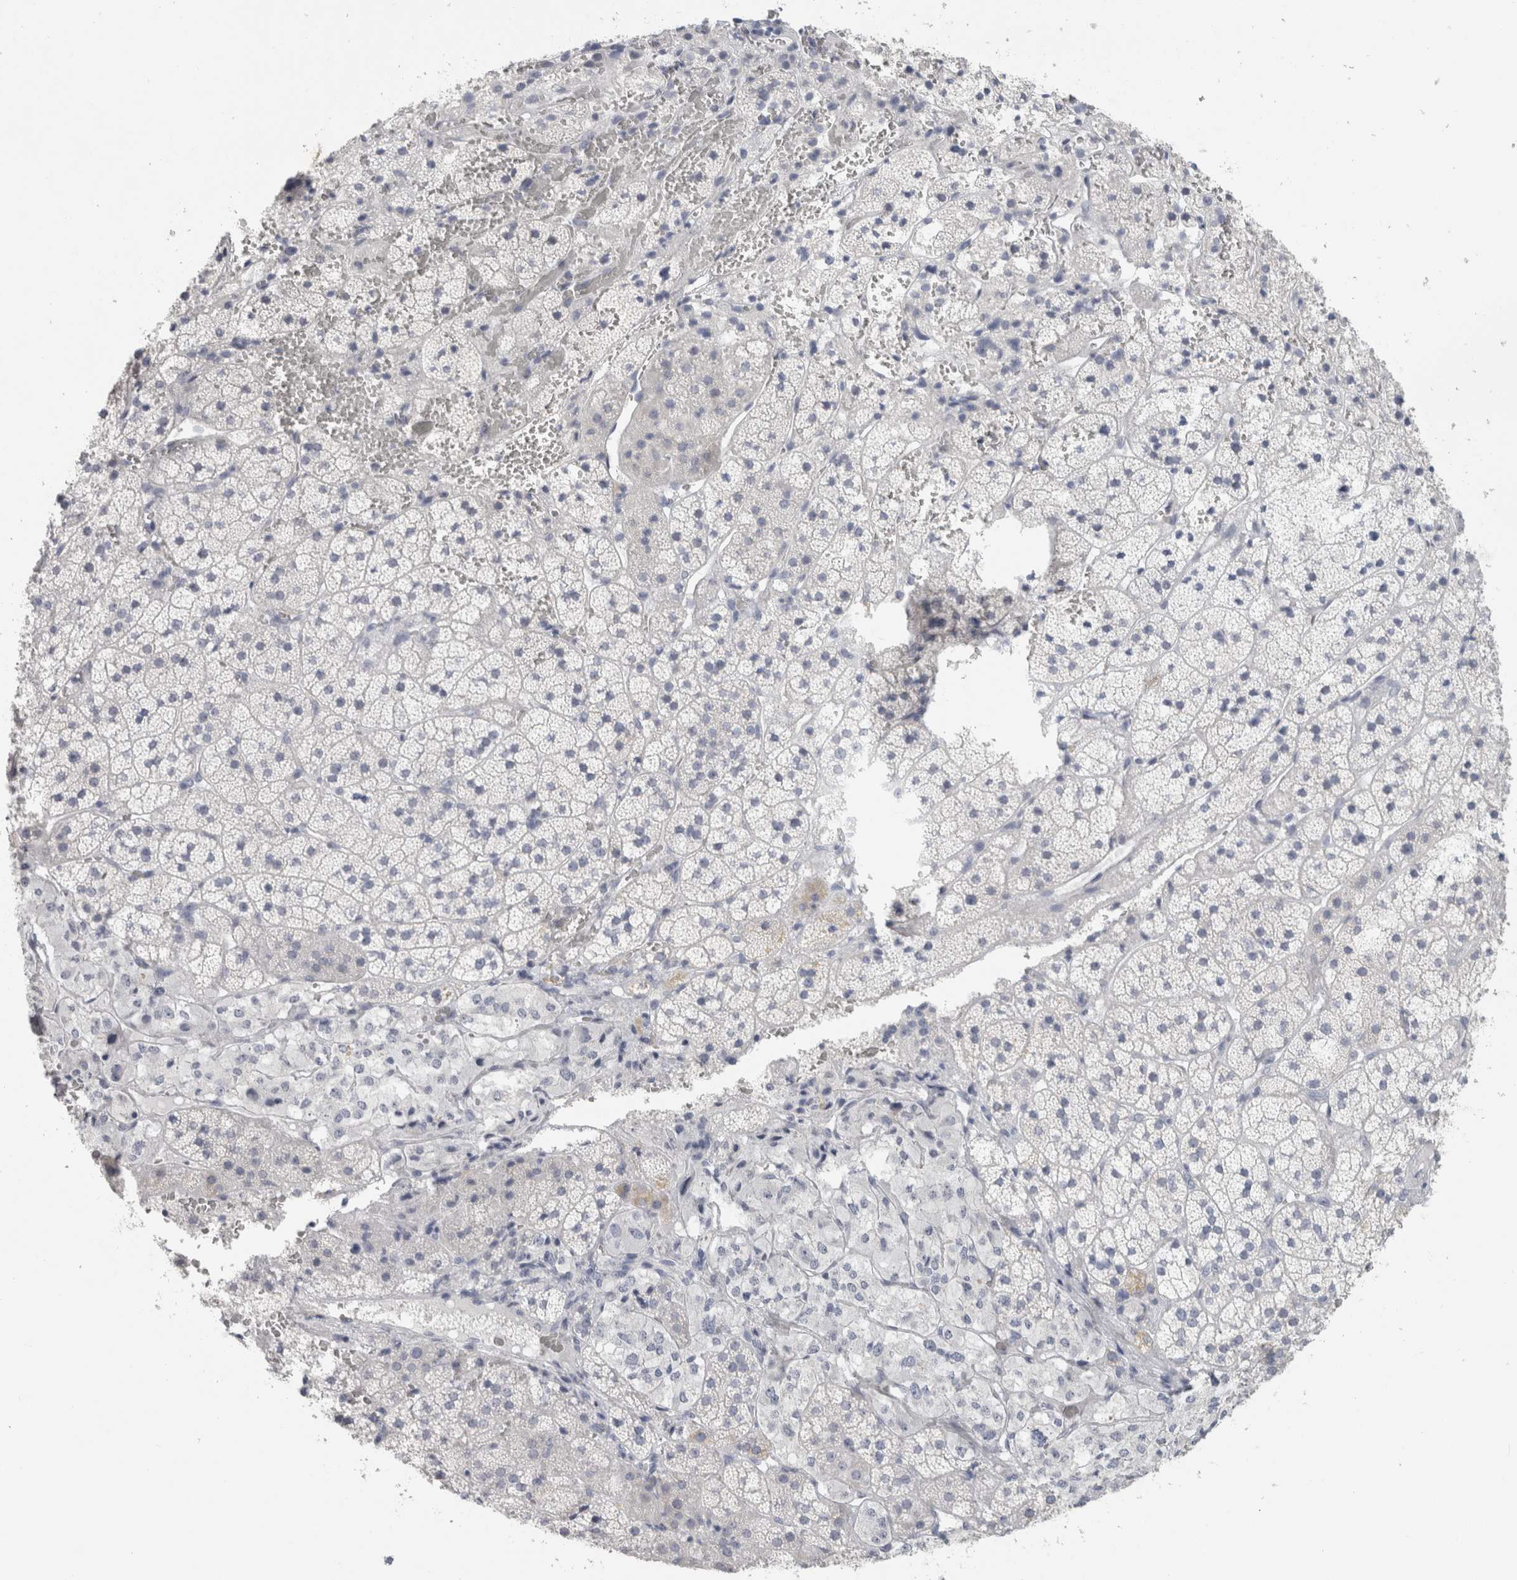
{"staining": {"intensity": "negative", "quantity": "none", "location": "none"}, "tissue": "adrenal gland", "cell_type": "Glandular cells", "image_type": "normal", "snomed": [{"axis": "morphology", "description": "Normal tissue, NOS"}, {"axis": "topography", "description": "Adrenal gland"}], "caption": "IHC of unremarkable adrenal gland exhibits no staining in glandular cells. The staining is performed using DAB (3,3'-diaminobenzidine) brown chromogen with nuclei counter-stained in using hematoxylin.", "gene": "SLC6A1", "patient": {"sex": "female", "age": 44}}